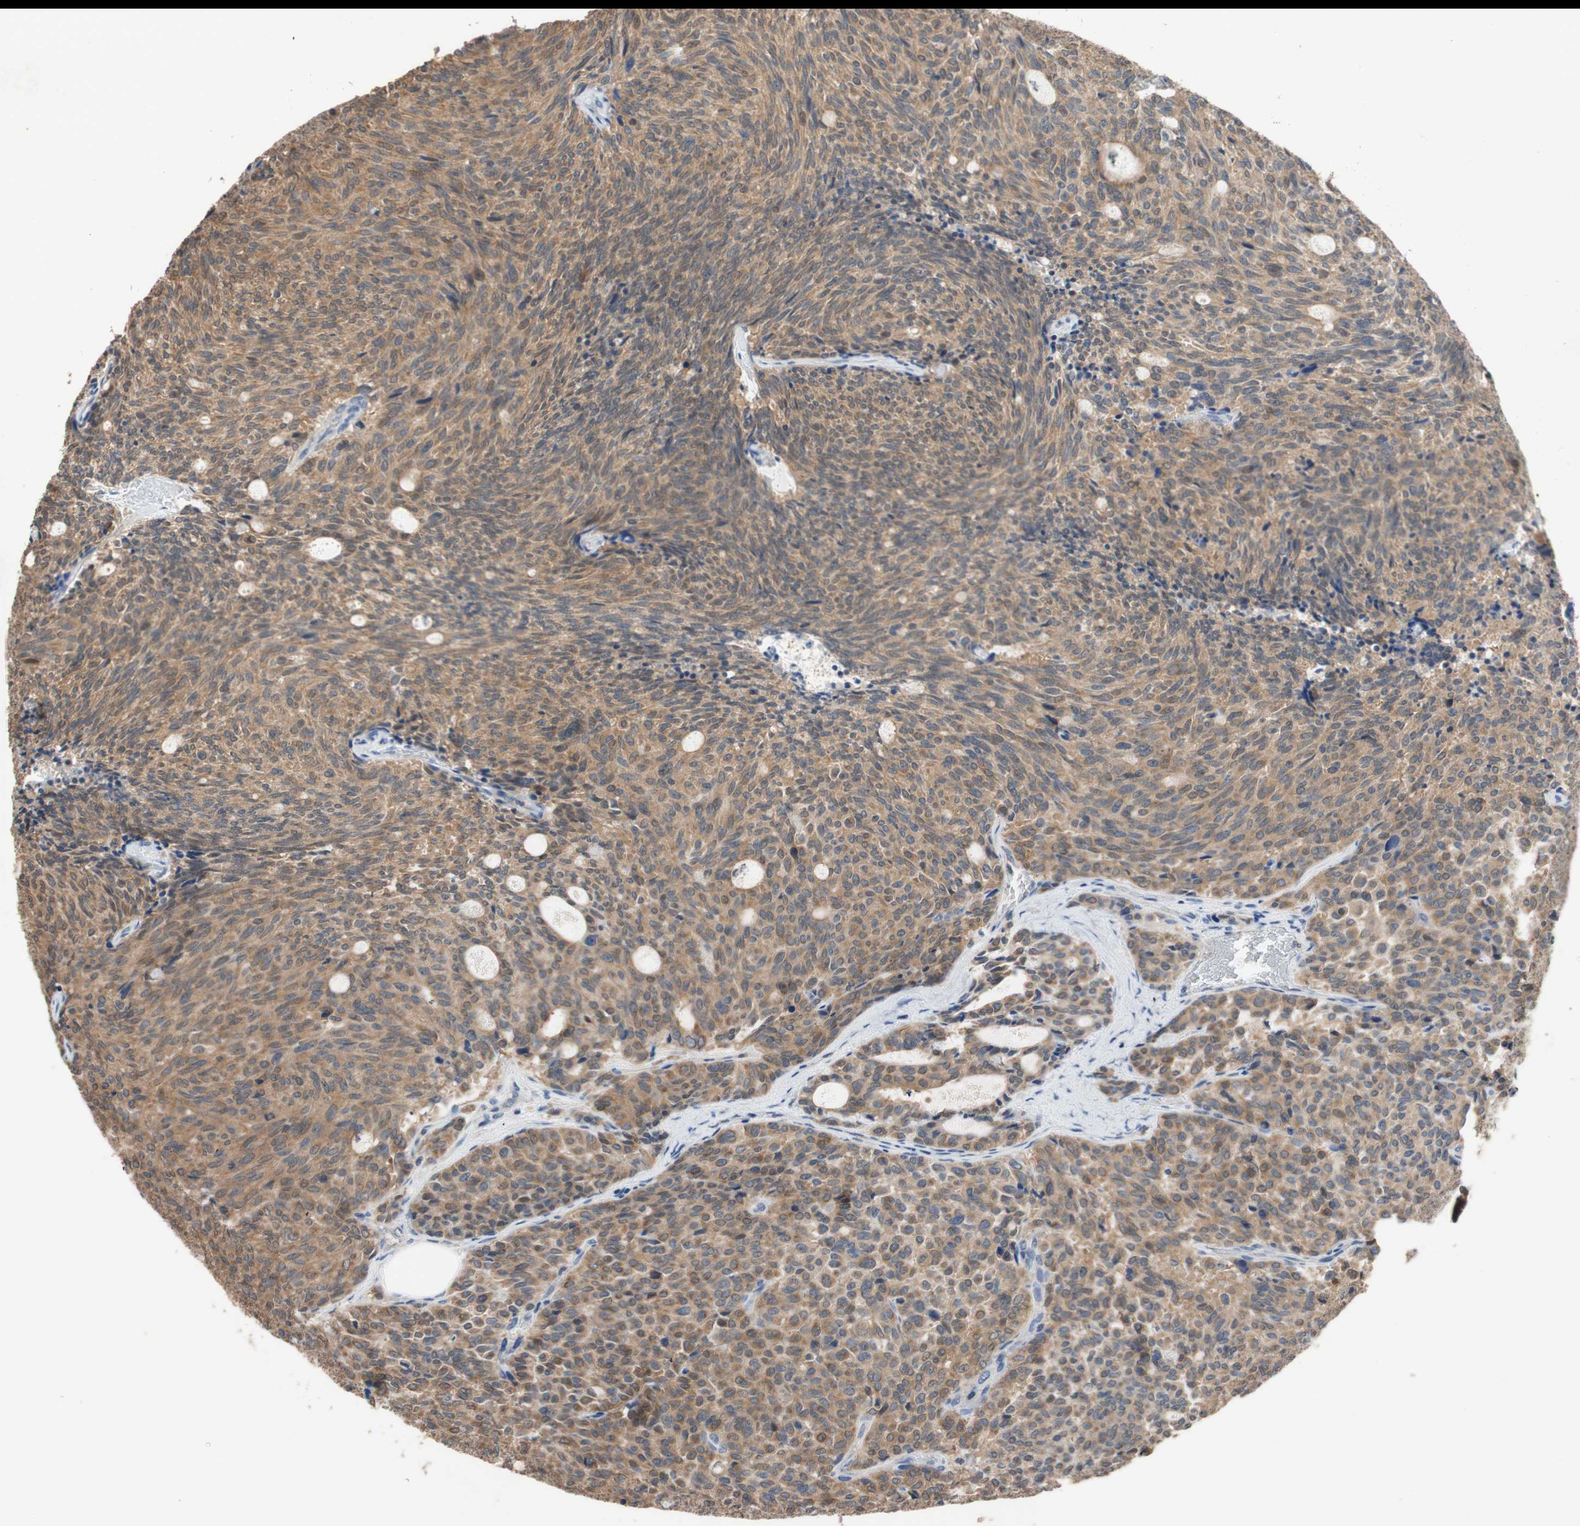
{"staining": {"intensity": "moderate", "quantity": ">75%", "location": "cytoplasmic/membranous"}, "tissue": "carcinoid", "cell_type": "Tumor cells", "image_type": "cancer", "snomed": [{"axis": "morphology", "description": "Carcinoid, malignant, NOS"}, {"axis": "topography", "description": "Pancreas"}], "caption": "A brown stain labels moderate cytoplasmic/membranous positivity of a protein in human malignant carcinoid tumor cells.", "gene": "ADAP1", "patient": {"sex": "female", "age": 54}}